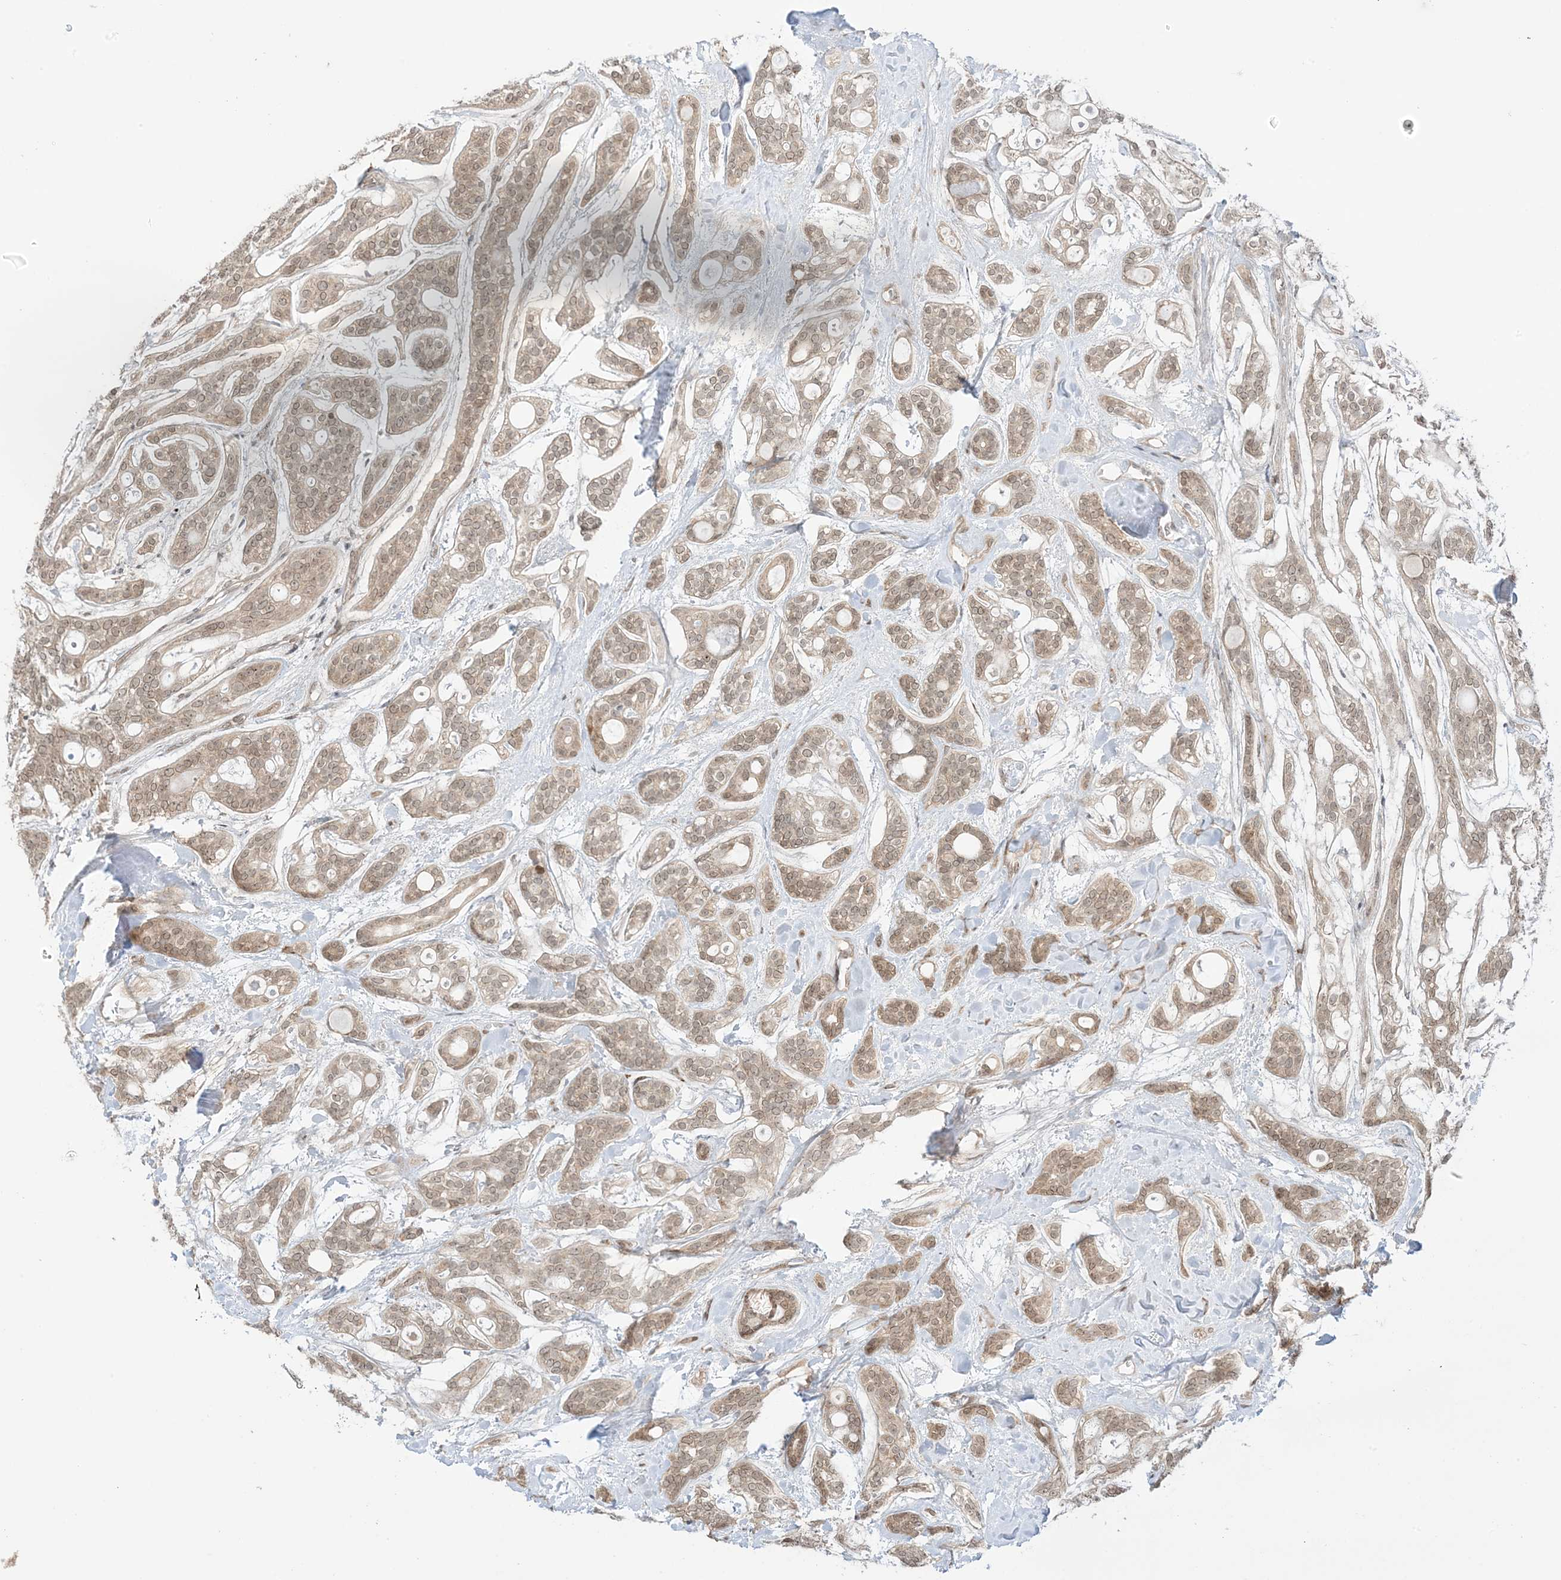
{"staining": {"intensity": "moderate", "quantity": ">75%", "location": "cytoplasmic/membranous,nuclear"}, "tissue": "head and neck cancer", "cell_type": "Tumor cells", "image_type": "cancer", "snomed": [{"axis": "morphology", "description": "Adenocarcinoma, NOS"}, {"axis": "topography", "description": "Head-Neck"}], "caption": "The immunohistochemical stain labels moderate cytoplasmic/membranous and nuclear expression in tumor cells of adenocarcinoma (head and neck) tissue.", "gene": "UBE2E2", "patient": {"sex": "male", "age": 66}}